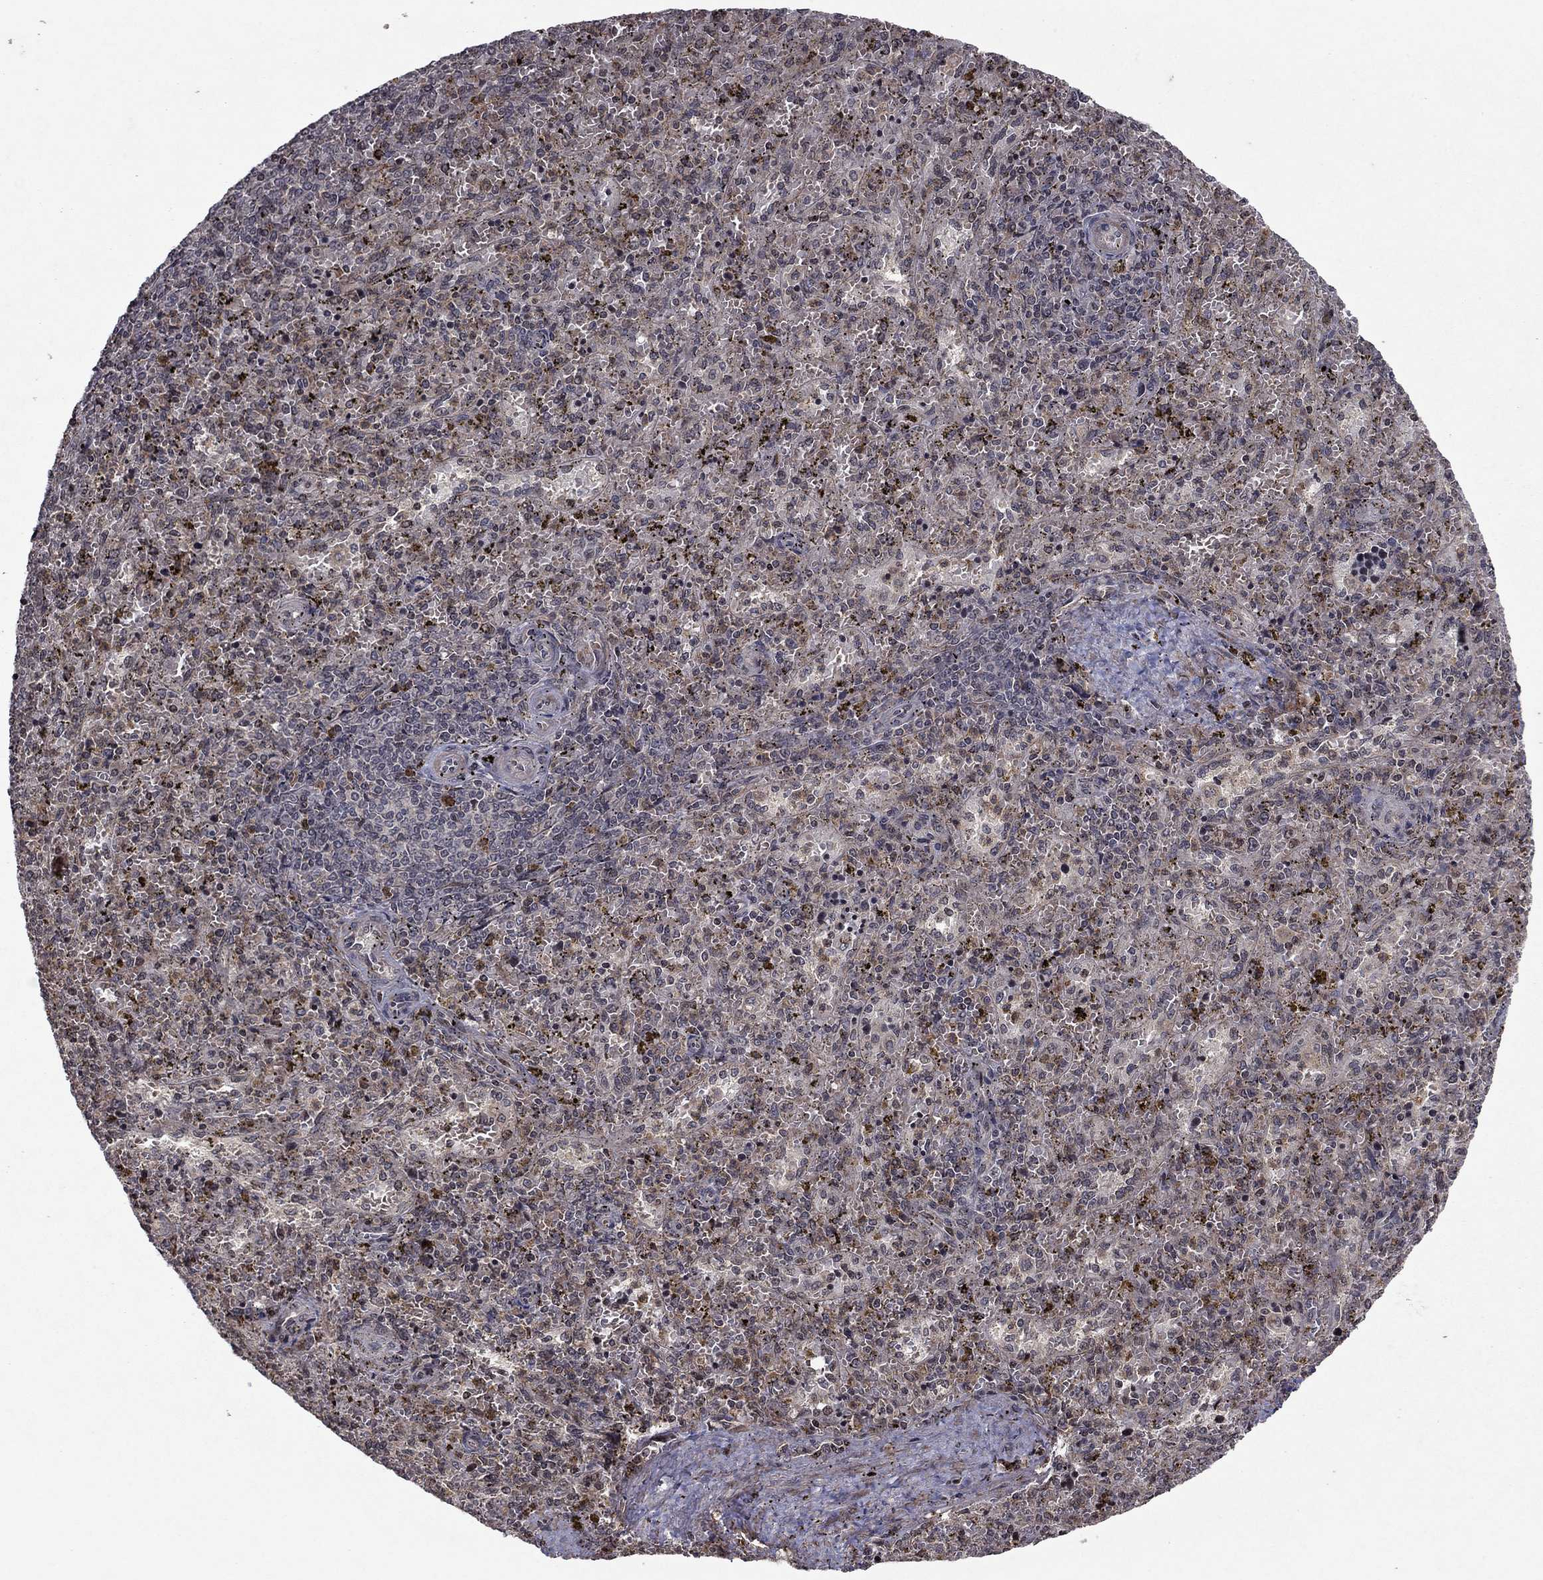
{"staining": {"intensity": "moderate", "quantity": "<25%", "location": "nuclear"}, "tissue": "spleen", "cell_type": "Cells in red pulp", "image_type": "normal", "snomed": [{"axis": "morphology", "description": "Normal tissue, NOS"}, {"axis": "topography", "description": "Spleen"}], "caption": "Moderate nuclear expression for a protein is identified in approximately <25% of cells in red pulp of benign spleen using IHC.", "gene": "SORBS1", "patient": {"sex": "female", "age": 50}}